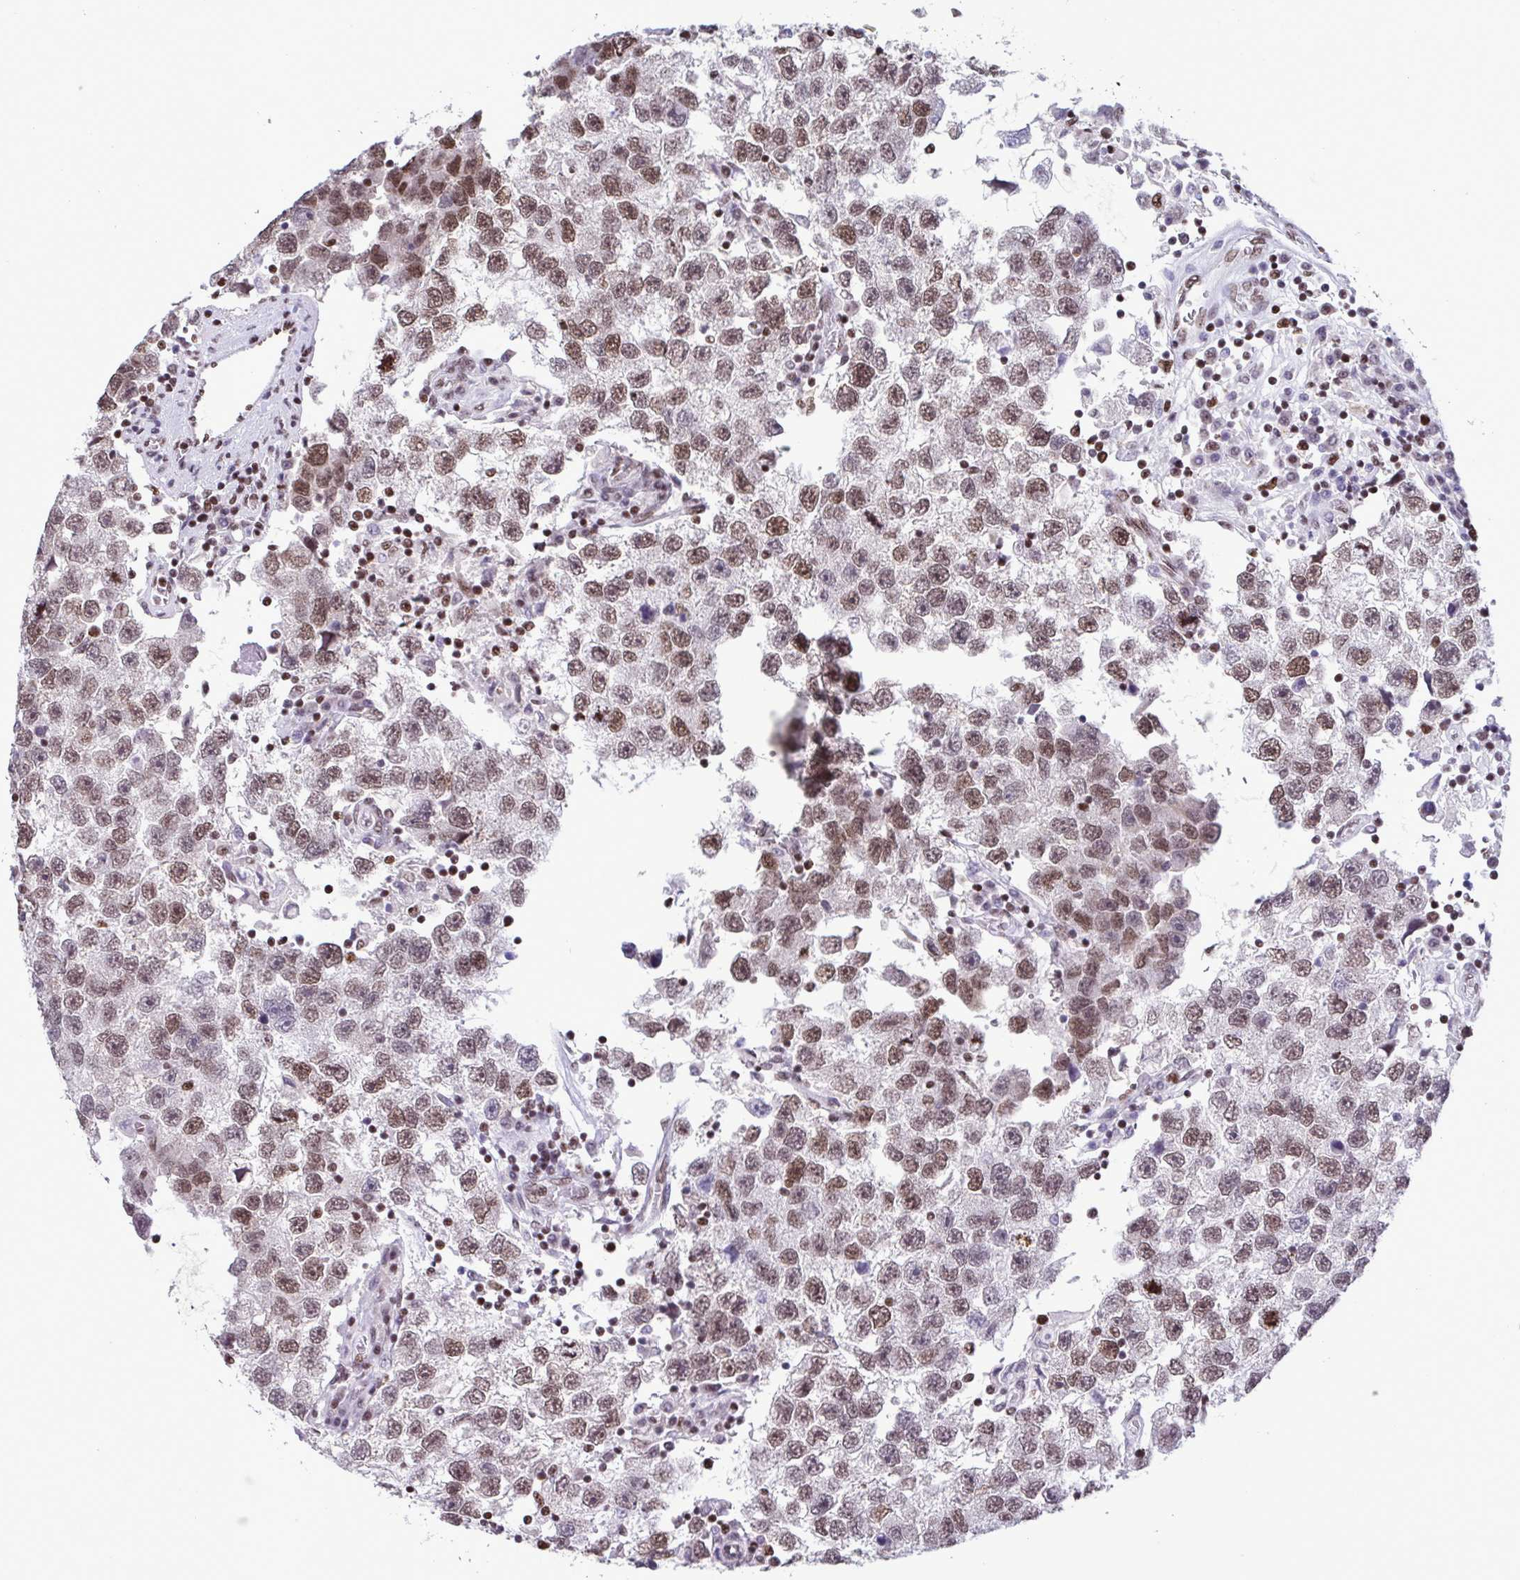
{"staining": {"intensity": "moderate", "quantity": ">75%", "location": "nuclear"}, "tissue": "testis cancer", "cell_type": "Tumor cells", "image_type": "cancer", "snomed": [{"axis": "morphology", "description": "Seminoma, NOS"}, {"axis": "topography", "description": "Testis"}], "caption": "Immunohistochemistry of human seminoma (testis) exhibits medium levels of moderate nuclear positivity in approximately >75% of tumor cells. (Stains: DAB (3,3'-diaminobenzidine) in brown, nuclei in blue, Microscopy: brightfield microscopy at high magnification).", "gene": "TIMM21", "patient": {"sex": "male", "age": 26}}